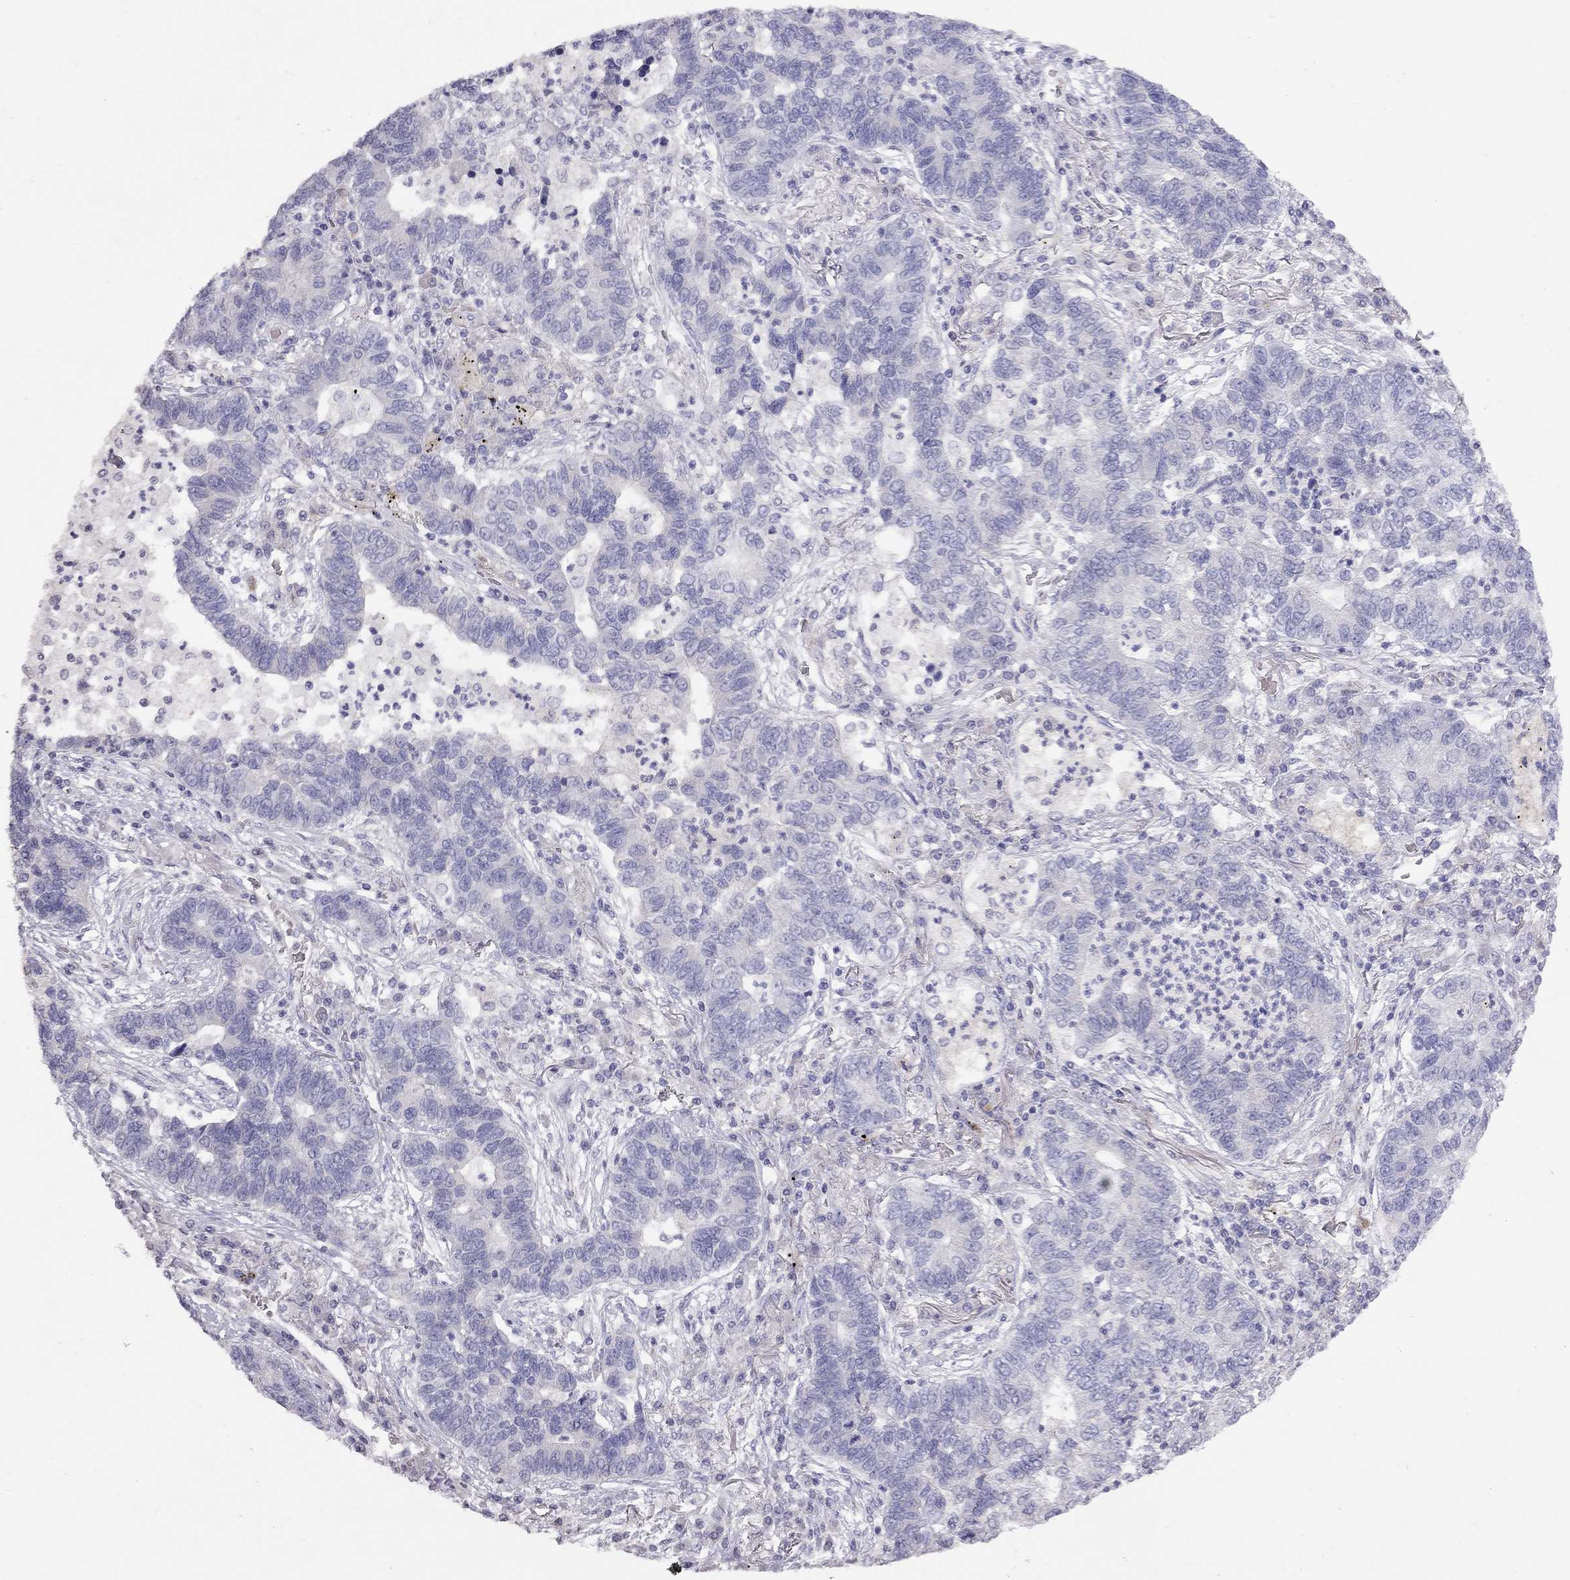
{"staining": {"intensity": "negative", "quantity": "none", "location": "none"}, "tissue": "lung cancer", "cell_type": "Tumor cells", "image_type": "cancer", "snomed": [{"axis": "morphology", "description": "Adenocarcinoma, NOS"}, {"axis": "topography", "description": "Lung"}], "caption": "A histopathology image of human lung cancer (adenocarcinoma) is negative for staining in tumor cells.", "gene": "MUC16", "patient": {"sex": "female", "age": 57}}